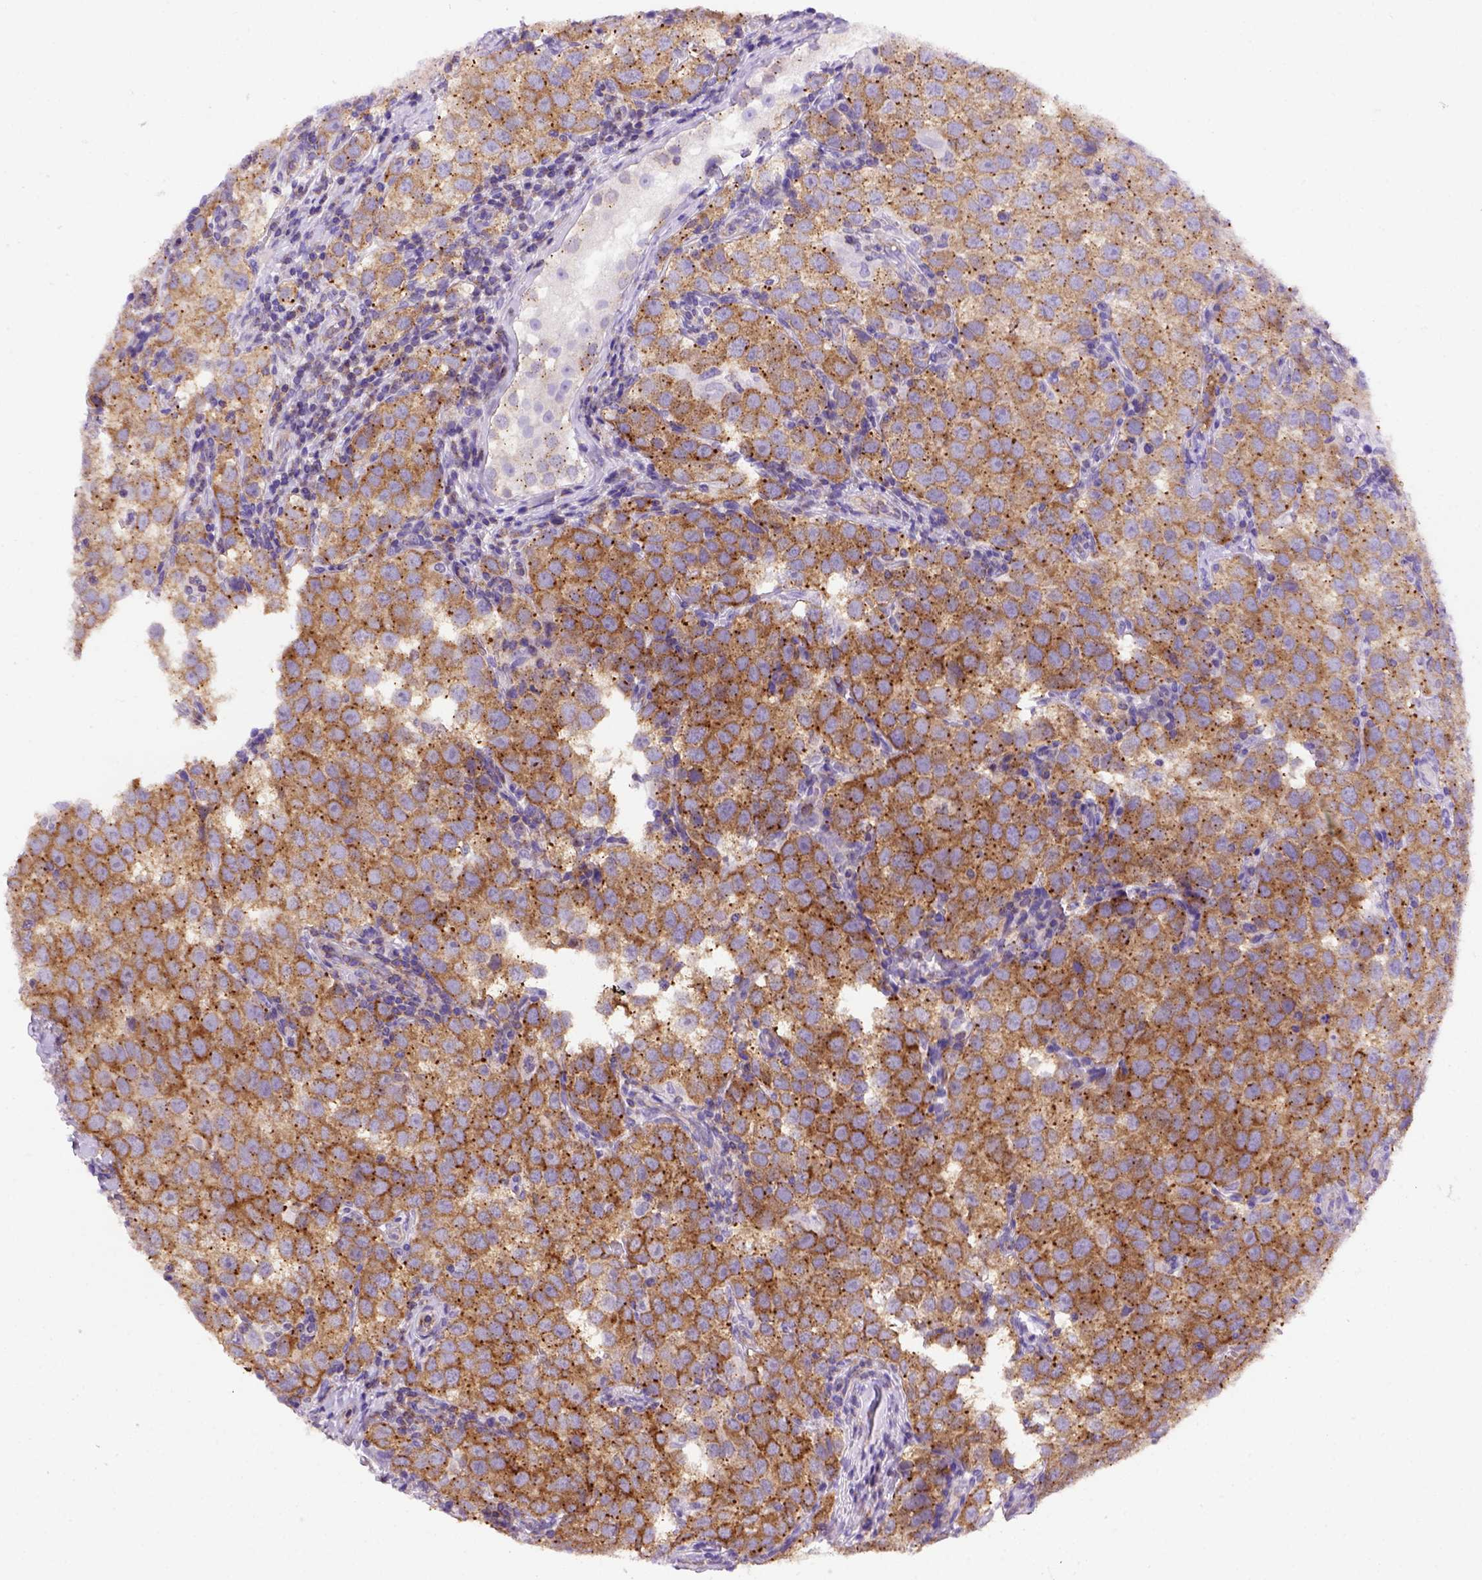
{"staining": {"intensity": "moderate", "quantity": ">75%", "location": "cytoplasmic/membranous"}, "tissue": "testis cancer", "cell_type": "Tumor cells", "image_type": "cancer", "snomed": [{"axis": "morphology", "description": "Seminoma, NOS"}, {"axis": "topography", "description": "Testis"}], "caption": "Tumor cells reveal medium levels of moderate cytoplasmic/membranous staining in approximately >75% of cells in testis cancer (seminoma).", "gene": "FOXI1", "patient": {"sex": "male", "age": 37}}